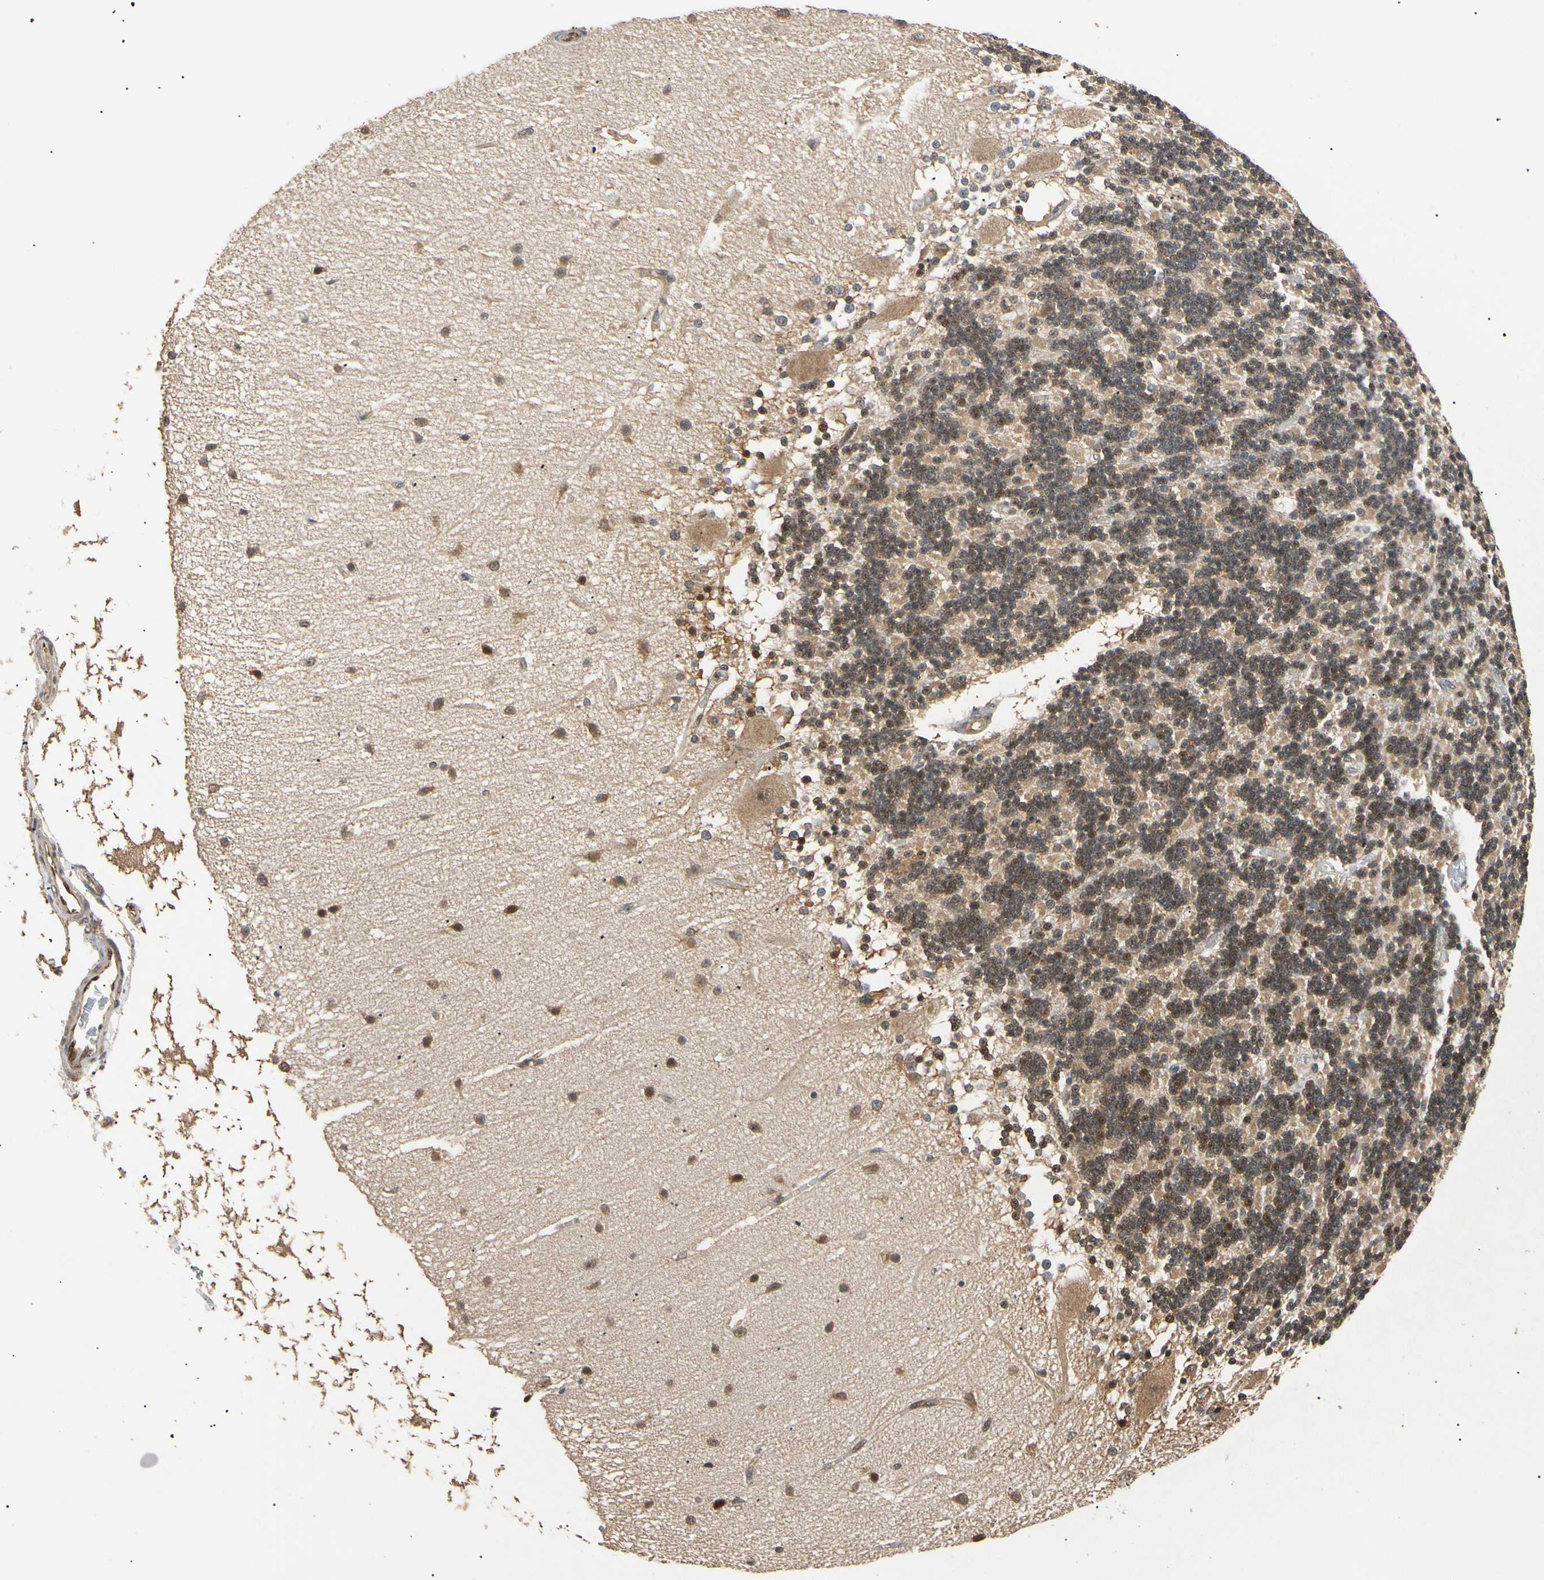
{"staining": {"intensity": "moderate", "quantity": ">75%", "location": "nuclear"}, "tissue": "cerebellum", "cell_type": "Cells in granular layer", "image_type": "normal", "snomed": [{"axis": "morphology", "description": "Normal tissue, NOS"}, {"axis": "topography", "description": "Cerebellum"}], "caption": "High-magnification brightfield microscopy of normal cerebellum stained with DAB (brown) and counterstained with hematoxylin (blue). cells in granular layer exhibit moderate nuclear positivity is present in about>75% of cells.", "gene": "EIF1AX", "patient": {"sex": "female", "age": 54}}